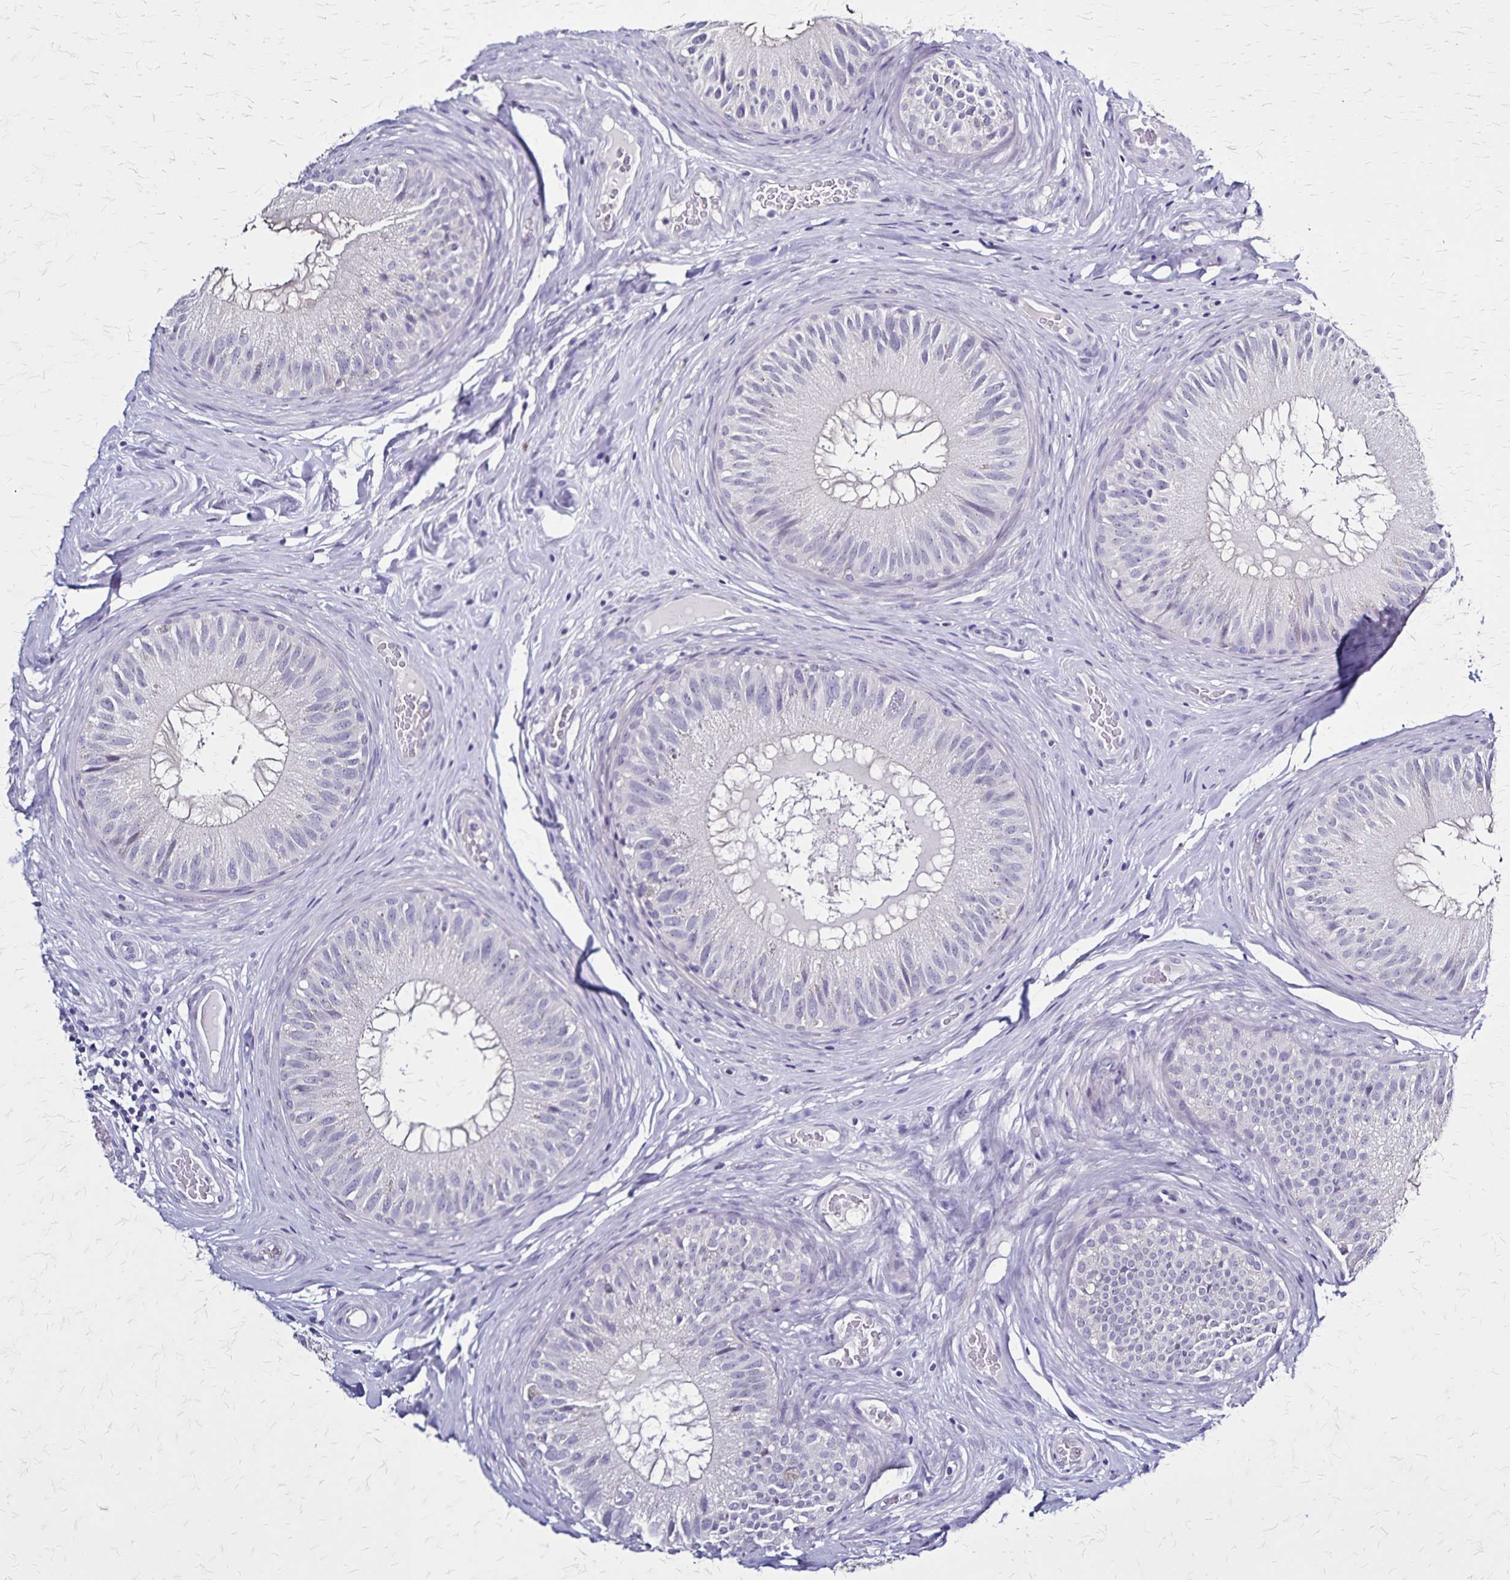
{"staining": {"intensity": "negative", "quantity": "none", "location": "none"}, "tissue": "epididymis", "cell_type": "Glandular cells", "image_type": "normal", "snomed": [{"axis": "morphology", "description": "Normal tissue, NOS"}, {"axis": "topography", "description": "Epididymis"}], "caption": "IHC of benign epididymis displays no expression in glandular cells. Nuclei are stained in blue.", "gene": "PLXNA4", "patient": {"sex": "male", "age": 34}}